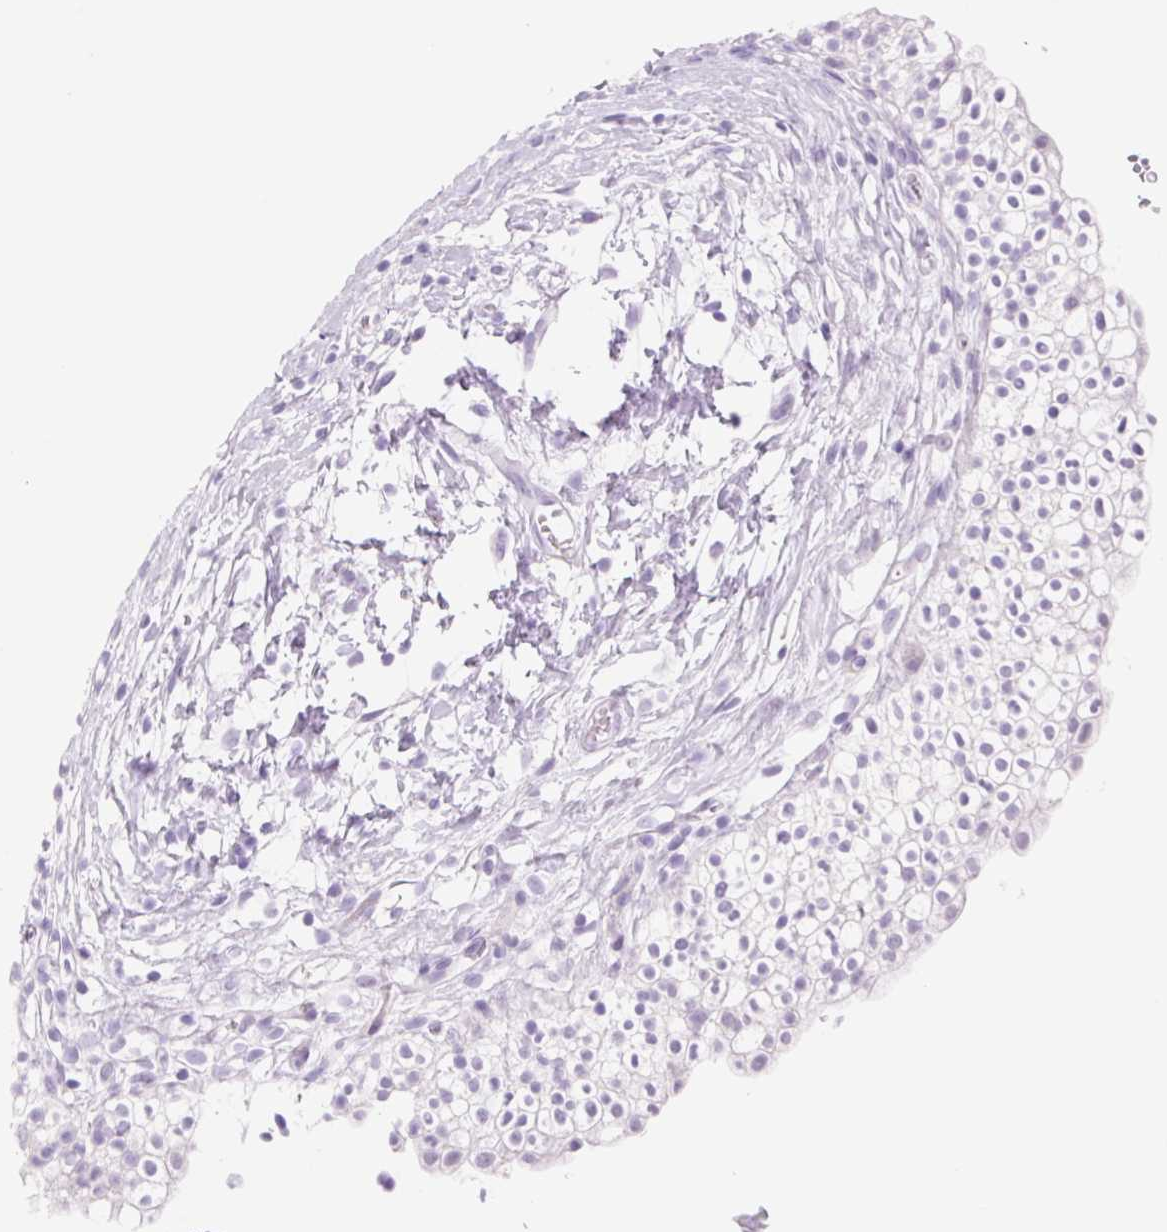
{"staining": {"intensity": "weak", "quantity": "<25%", "location": "nuclear"}, "tissue": "urinary bladder", "cell_type": "Urothelial cells", "image_type": "normal", "snomed": [{"axis": "morphology", "description": "Normal tissue, NOS"}, {"axis": "topography", "description": "Urinary bladder"}, {"axis": "topography", "description": "Peripheral nerve tissue"}], "caption": "IHC image of benign urinary bladder: urinary bladder stained with DAB demonstrates no significant protein positivity in urothelial cells. Nuclei are stained in blue.", "gene": "ZNF121", "patient": {"sex": "male", "age": 55}}